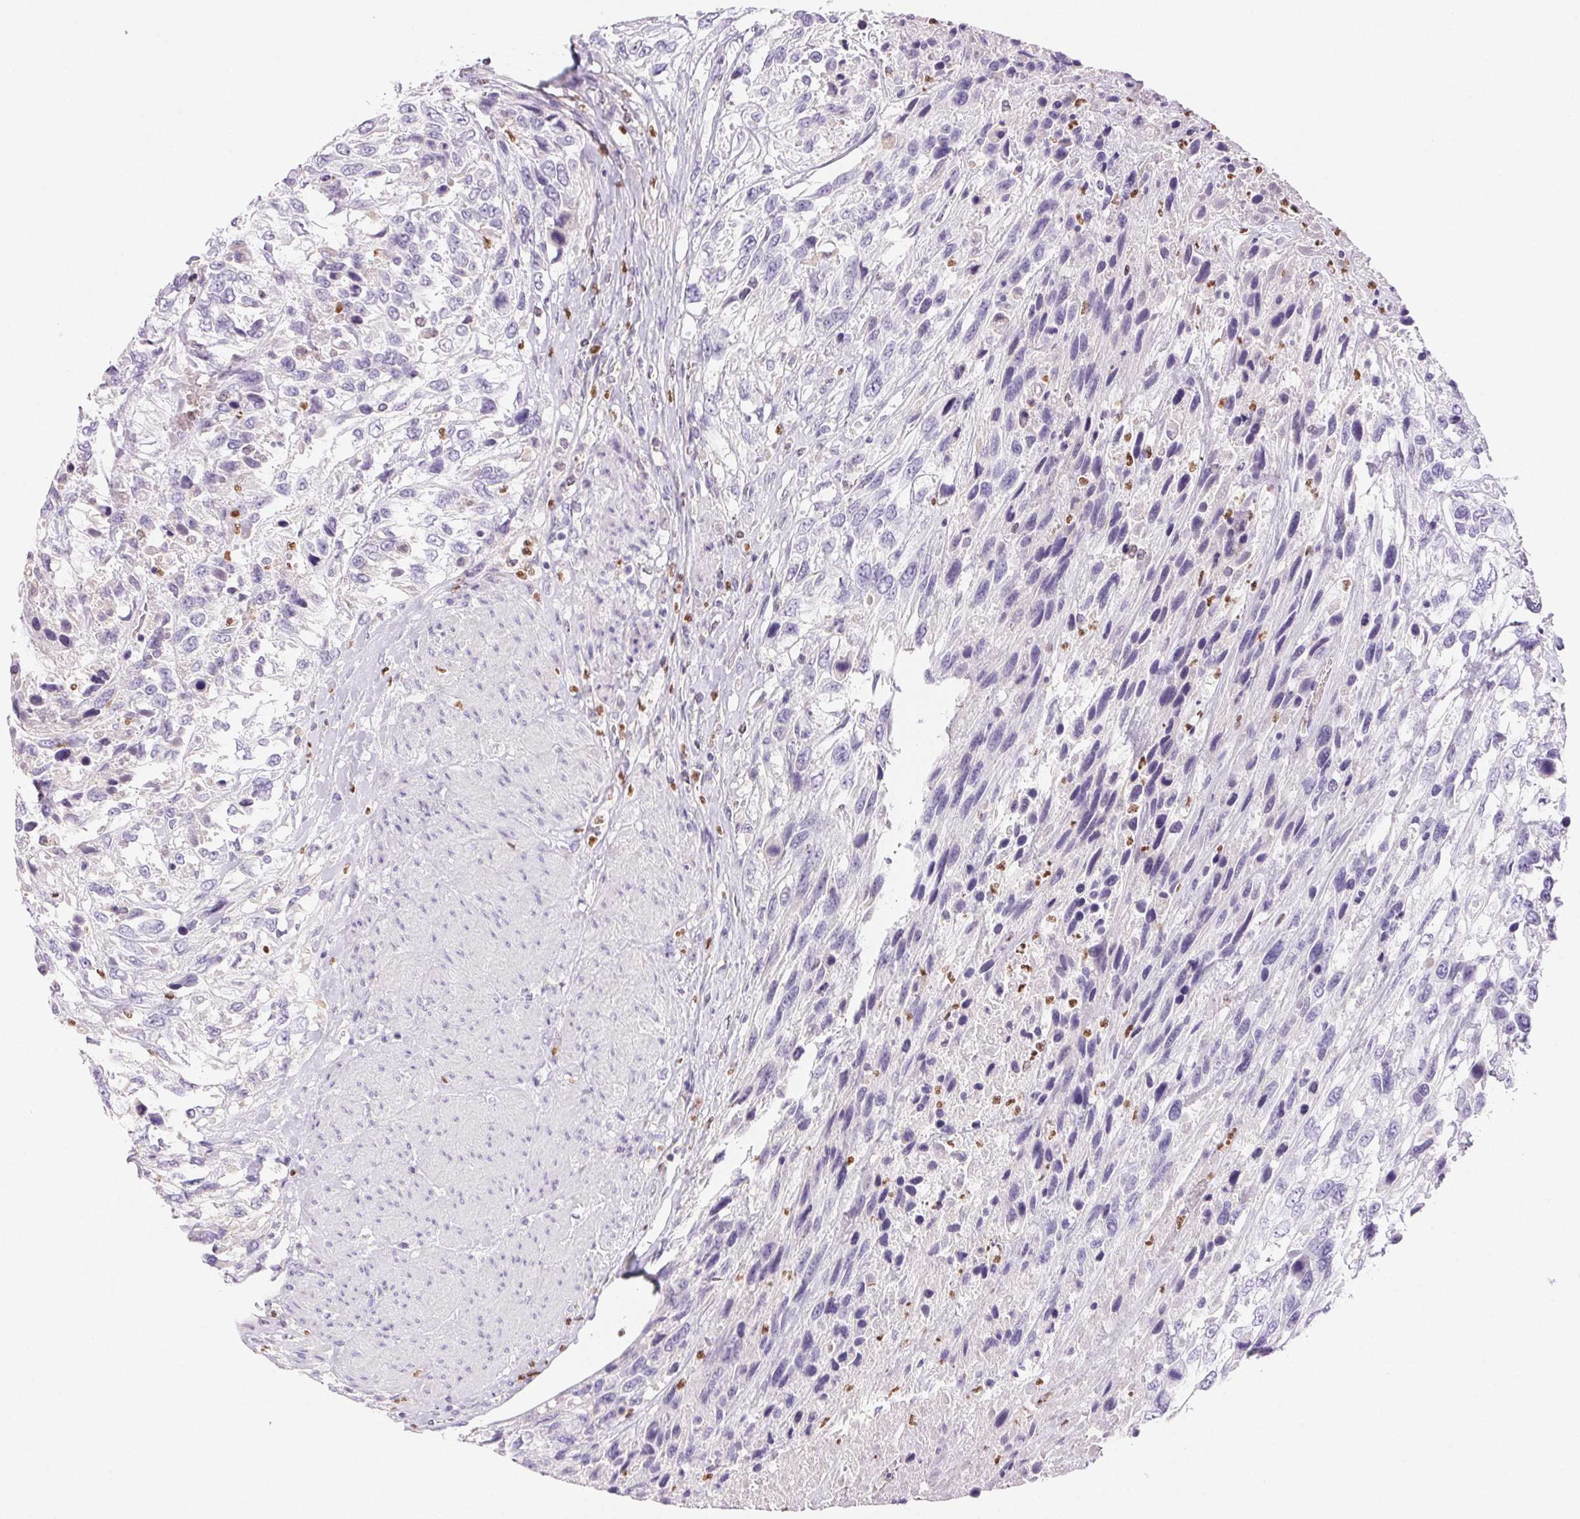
{"staining": {"intensity": "negative", "quantity": "none", "location": "none"}, "tissue": "urothelial cancer", "cell_type": "Tumor cells", "image_type": "cancer", "snomed": [{"axis": "morphology", "description": "Urothelial carcinoma, High grade"}, {"axis": "topography", "description": "Urinary bladder"}], "caption": "High magnification brightfield microscopy of urothelial cancer stained with DAB (3,3'-diaminobenzidine) (brown) and counterstained with hematoxylin (blue): tumor cells show no significant staining.", "gene": "PADI4", "patient": {"sex": "female", "age": 70}}